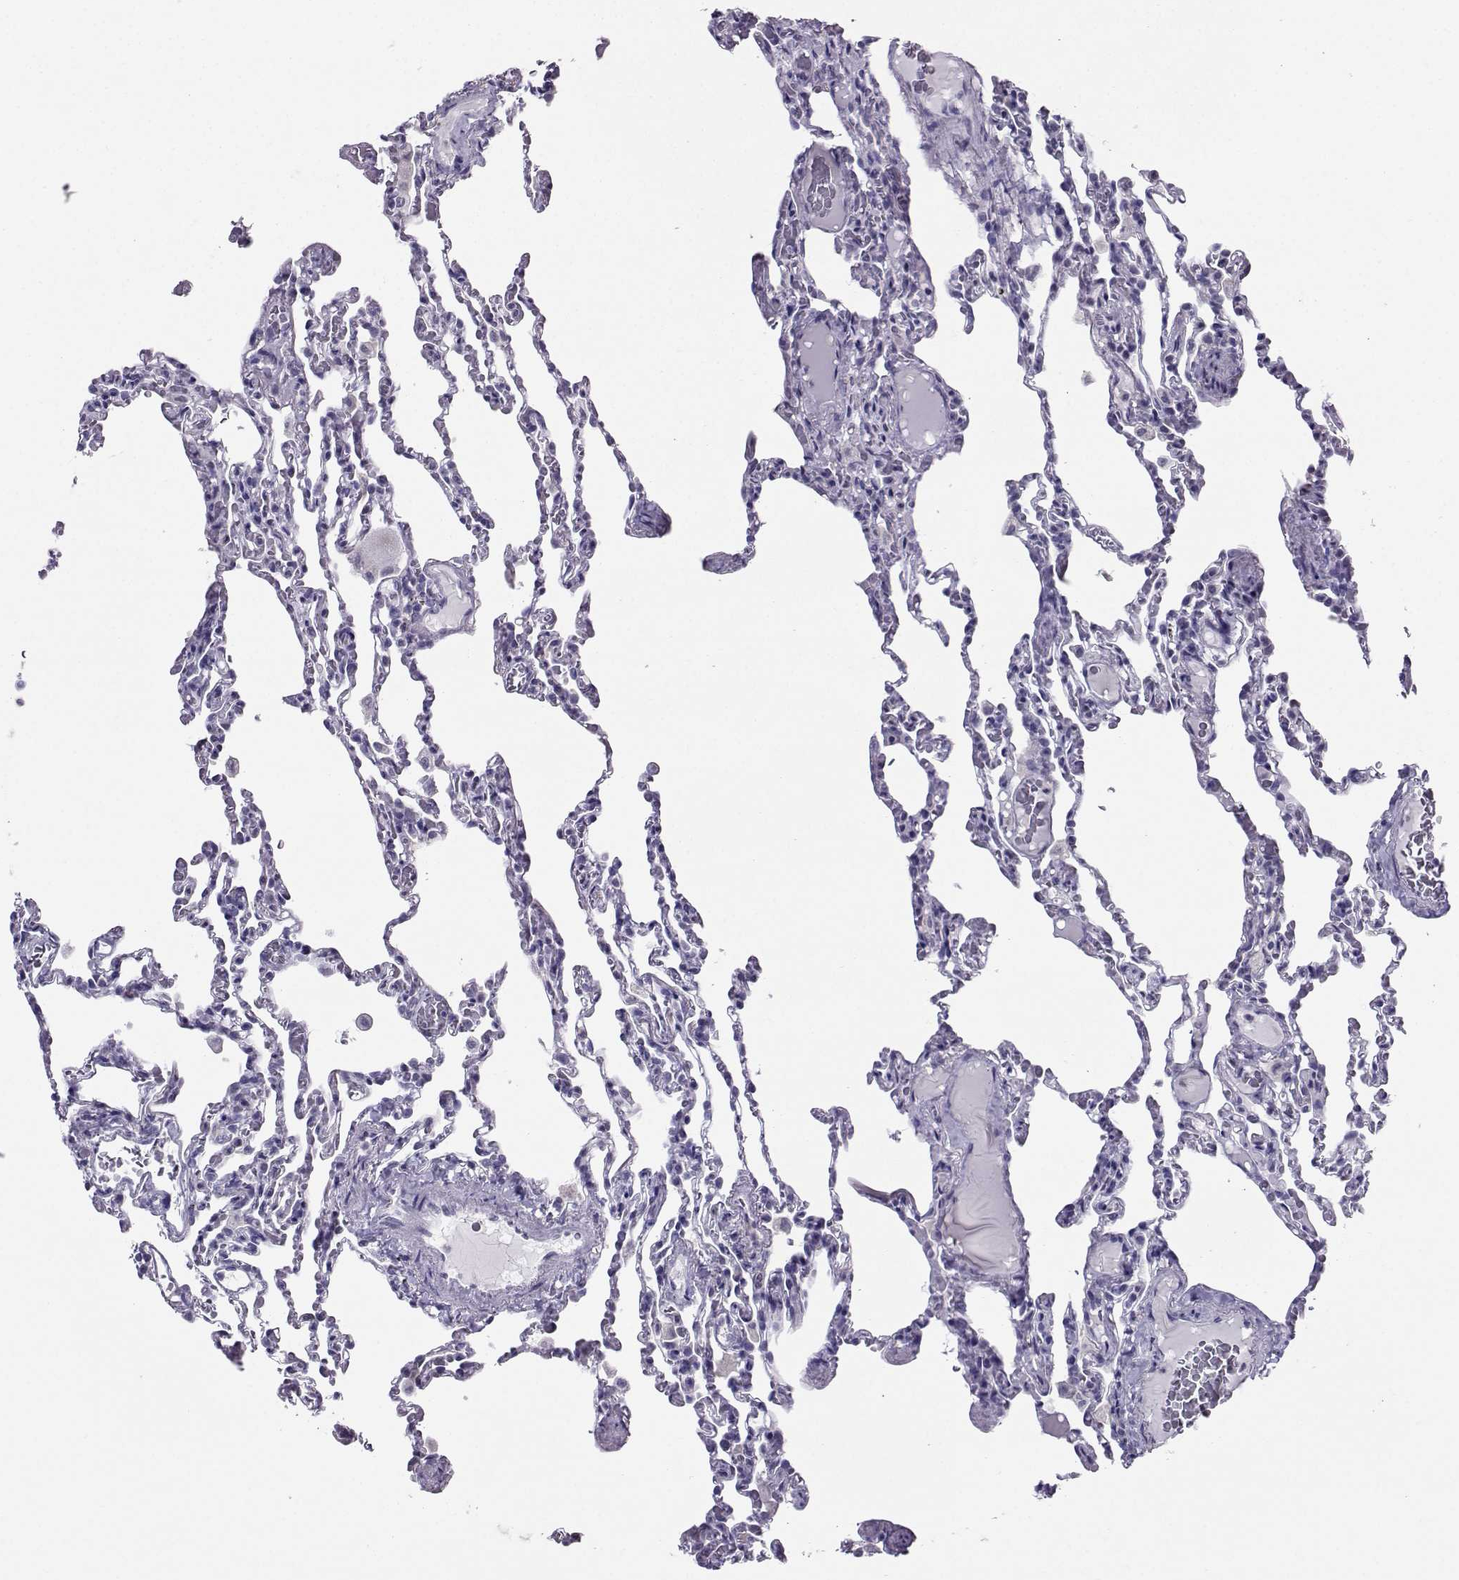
{"staining": {"intensity": "negative", "quantity": "none", "location": "none"}, "tissue": "lung", "cell_type": "Alveolar cells", "image_type": "normal", "snomed": [{"axis": "morphology", "description": "Normal tissue, NOS"}, {"axis": "topography", "description": "Lung"}], "caption": "IHC of unremarkable lung demonstrates no staining in alveolar cells. (DAB (3,3'-diaminobenzidine) immunohistochemistry (IHC), high magnification).", "gene": "PGK1", "patient": {"sex": "female", "age": 43}}